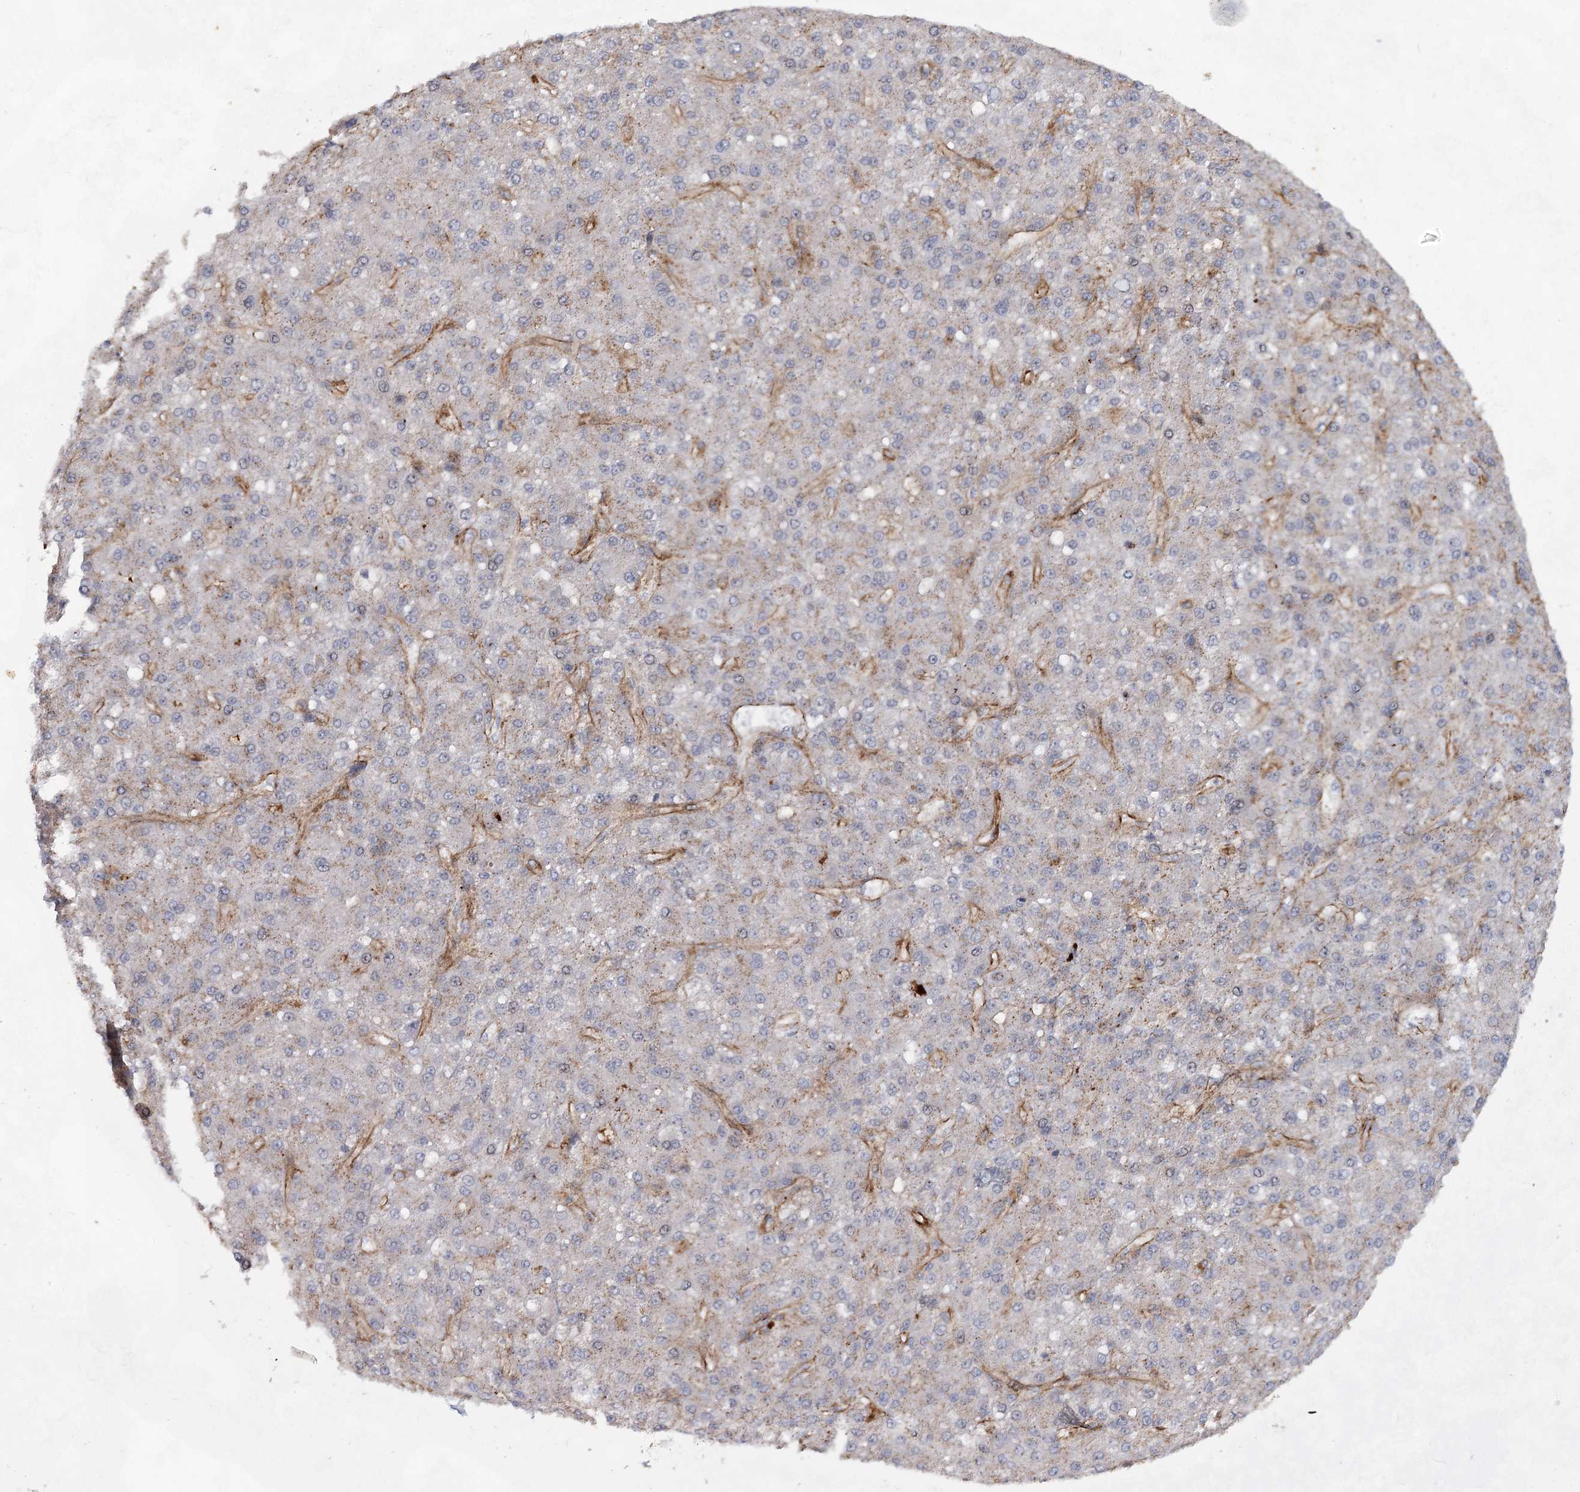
{"staining": {"intensity": "moderate", "quantity": "<25%", "location": "cytoplasmic/membranous"}, "tissue": "liver cancer", "cell_type": "Tumor cells", "image_type": "cancer", "snomed": [{"axis": "morphology", "description": "Carcinoma, Hepatocellular, NOS"}, {"axis": "topography", "description": "Liver"}], "caption": "Approximately <25% of tumor cells in human hepatocellular carcinoma (liver) reveal moderate cytoplasmic/membranous protein positivity as visualized by brown immunohistochemical staining.", "gene": "ATL2", "patient": {"sex": "male", "age": 67}}